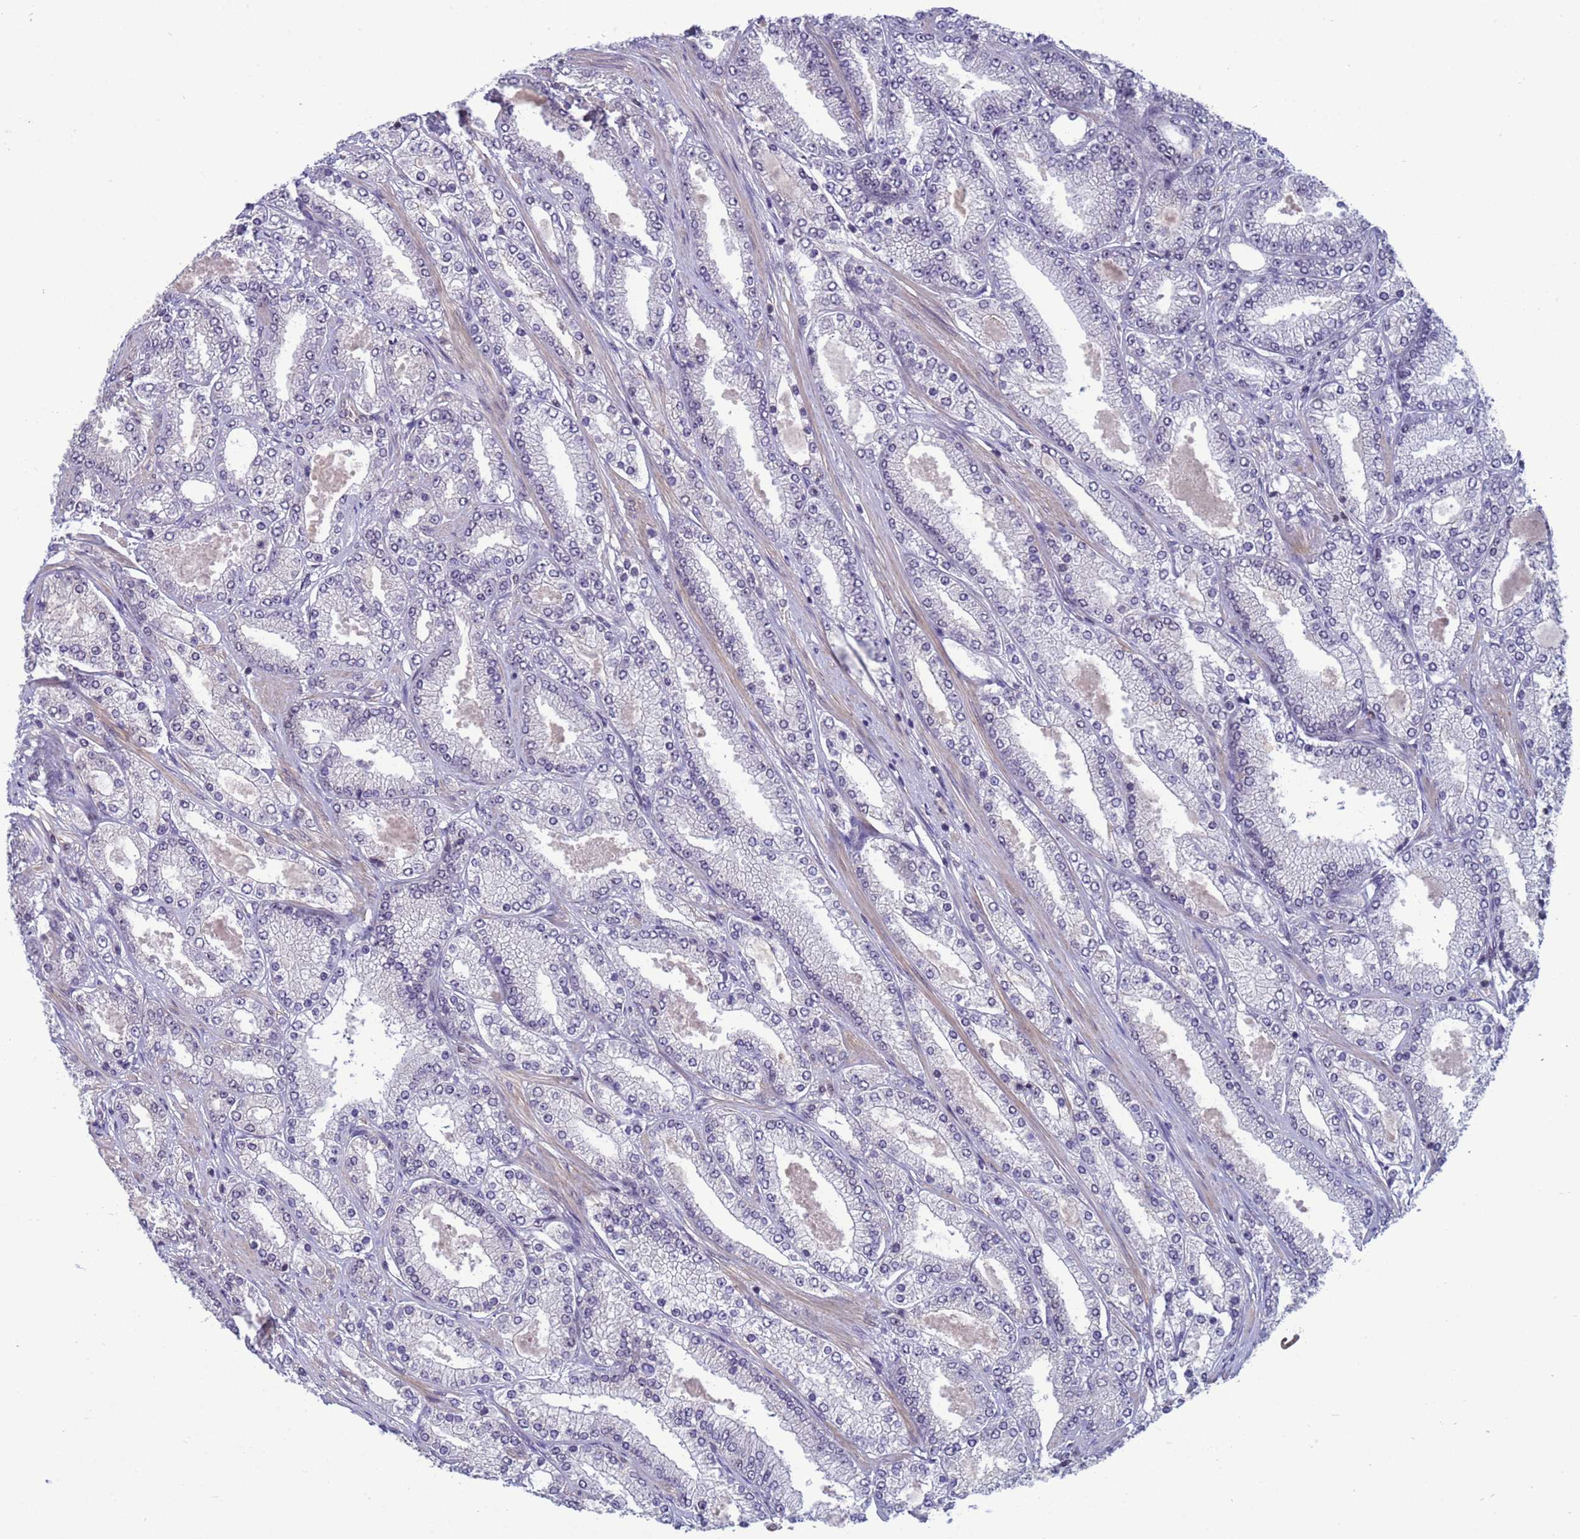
{"staining": {"intensity": "negative", "quantity": "none", "location": "none"}, "tissue": "prostate cancer", "cell_type": "Tumor cells", "image_type": "cancer", "snomed": [{"axis": "morphology", "description": "Adenocarcinoma, High grade"}, {"axis": "topography", "description": "Prostate"}], "caption": "Protein analysis of prostate cancer displays no significant staining in tumor cells.", "gene": "NSL1", "patient": {"sex": "male", "age": 68}}